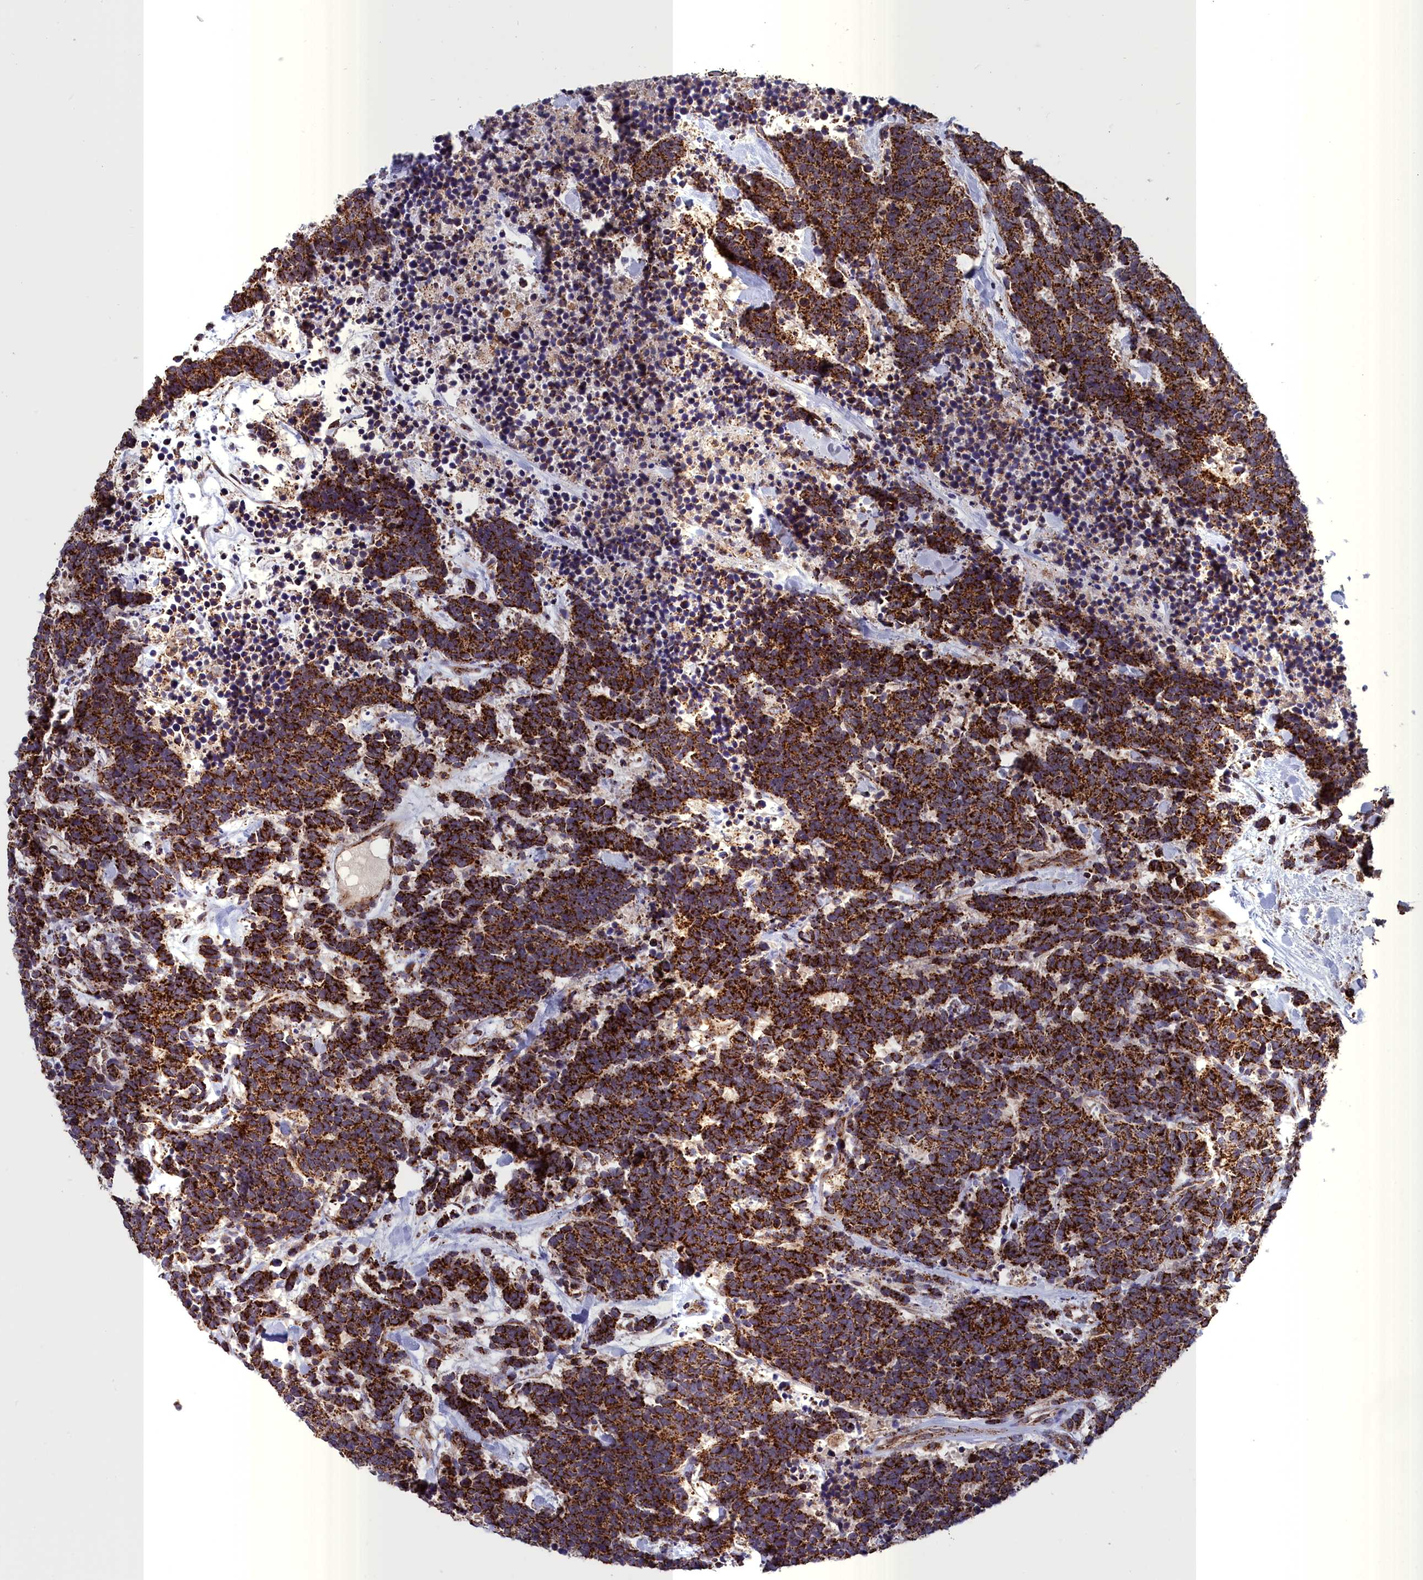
{"staining": {"intensity": "strong", "quantity": ">75%", "location": "cytoplasmic/membranous"}, "tissue": "carcinoid", "cell_type": "Tumor cells", "image_type": "cancer", "snomed": [{"axis": "morphology", "description": "Carcinoma, NOS"}, {"axis": "morphology", "description": "Carcinoid, malignant, NOS"}, {"axis": "topography", "description": "Prostate"}], "caption": "The photomicrograph demonstrates immunohistochemical staining of carcinoid. There is strong cytoplasmic/membranous positivity is appreciated in about >75% of tumor cells.", "gene": "TIMM44", "patient": {"sex": "male", "age": 57}}